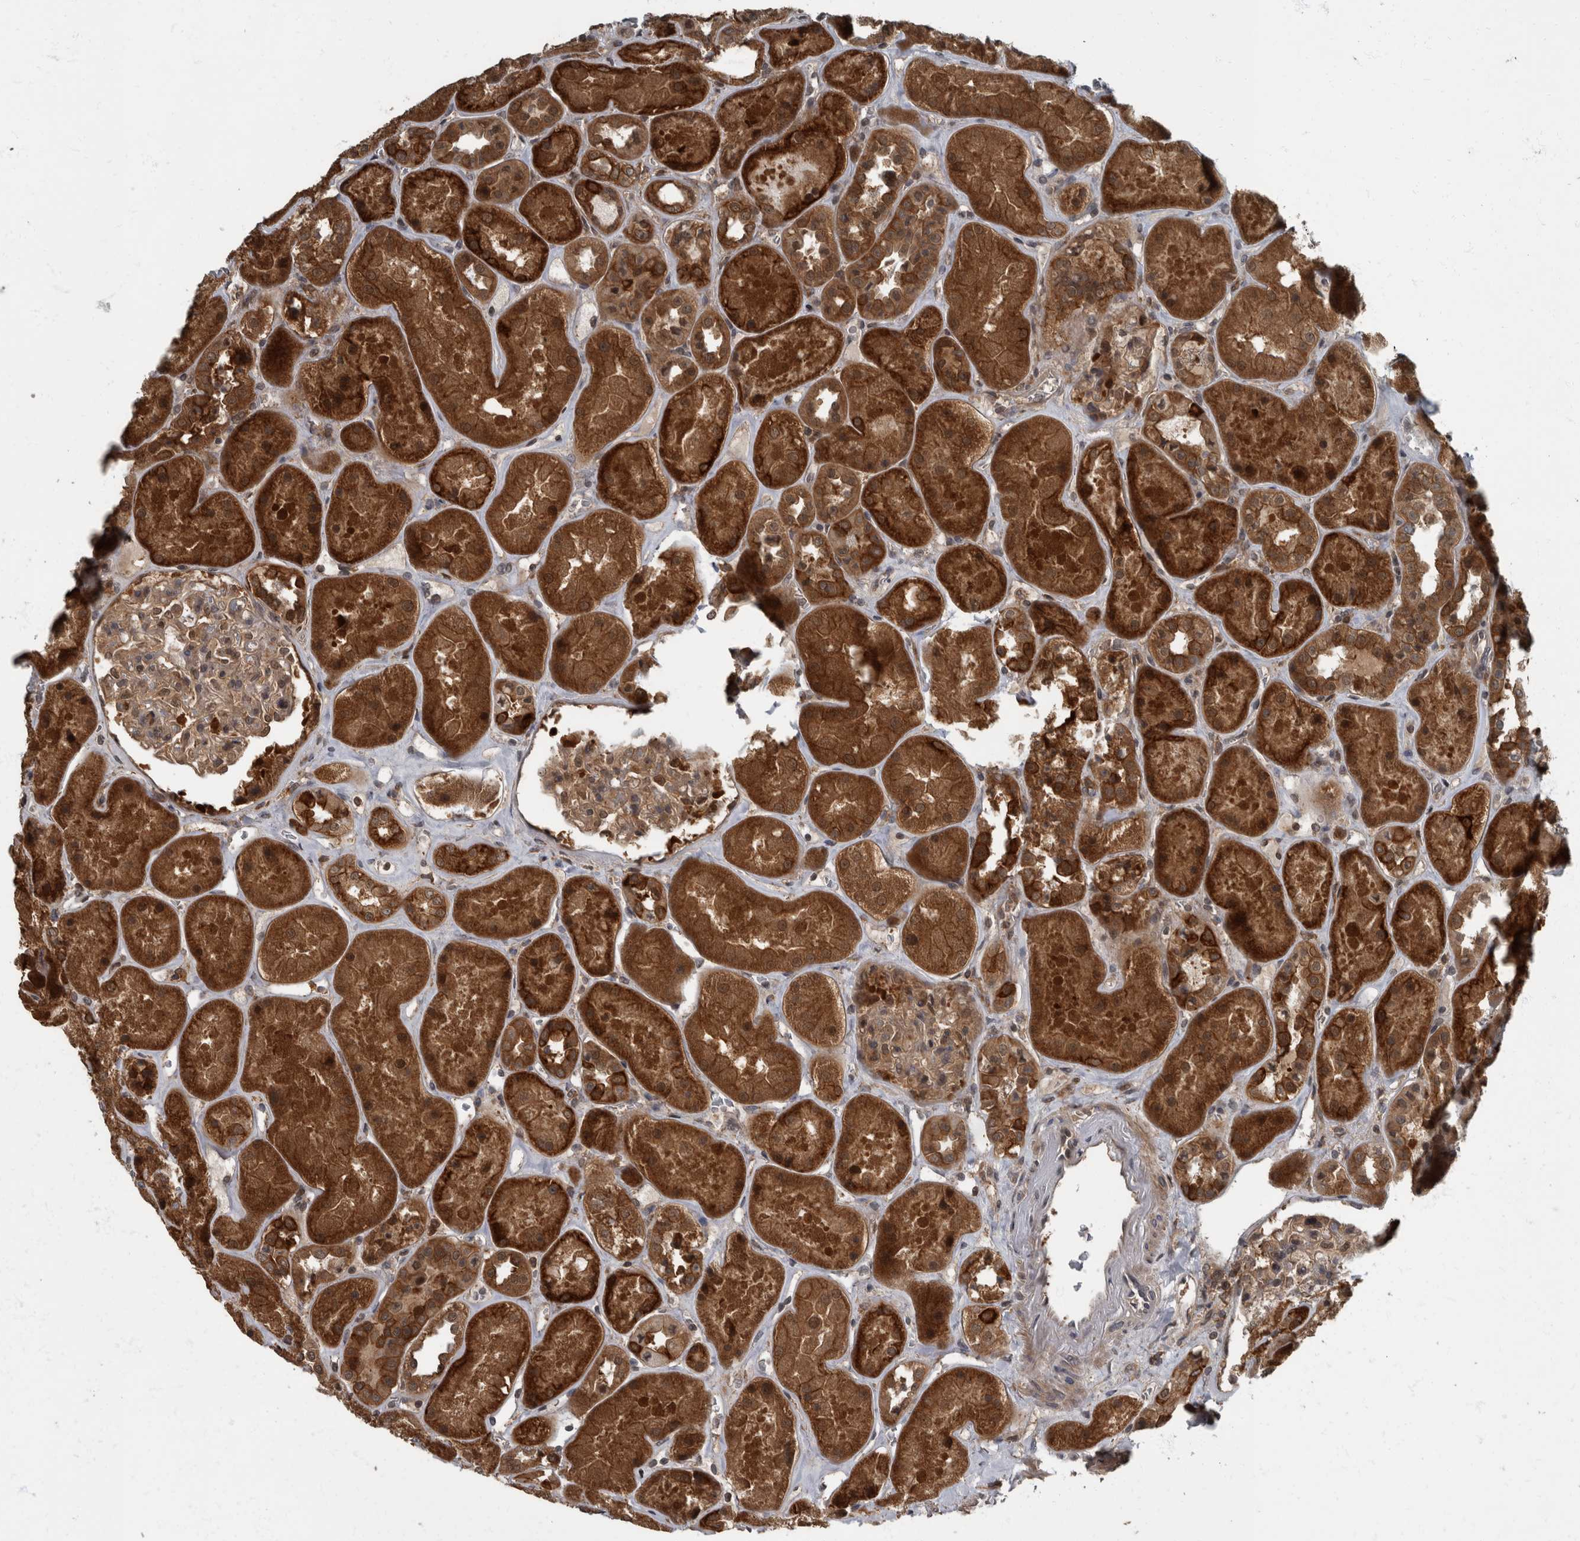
{"staining": {"intensity": "moderate", "quantity": ">75%", "location": "cytoplasmic/membranous"}, "tissue": "kidney", "cell_type": "Cells in glomeruli", "image_type": "normal", "snomed": [{"axis": "morphology", "description": "Normal tissue, NOS"}, {"axis": "topography", "description": "Kidney"}], "caption": "IHC of unremarkable kidney demonstrates medium levels of moderate cytoplasmic/membranous staining in about >75% of cells in glomeruli.", "gene": "RABGGTB", "patient": {"sex": "male", "age": 70}}